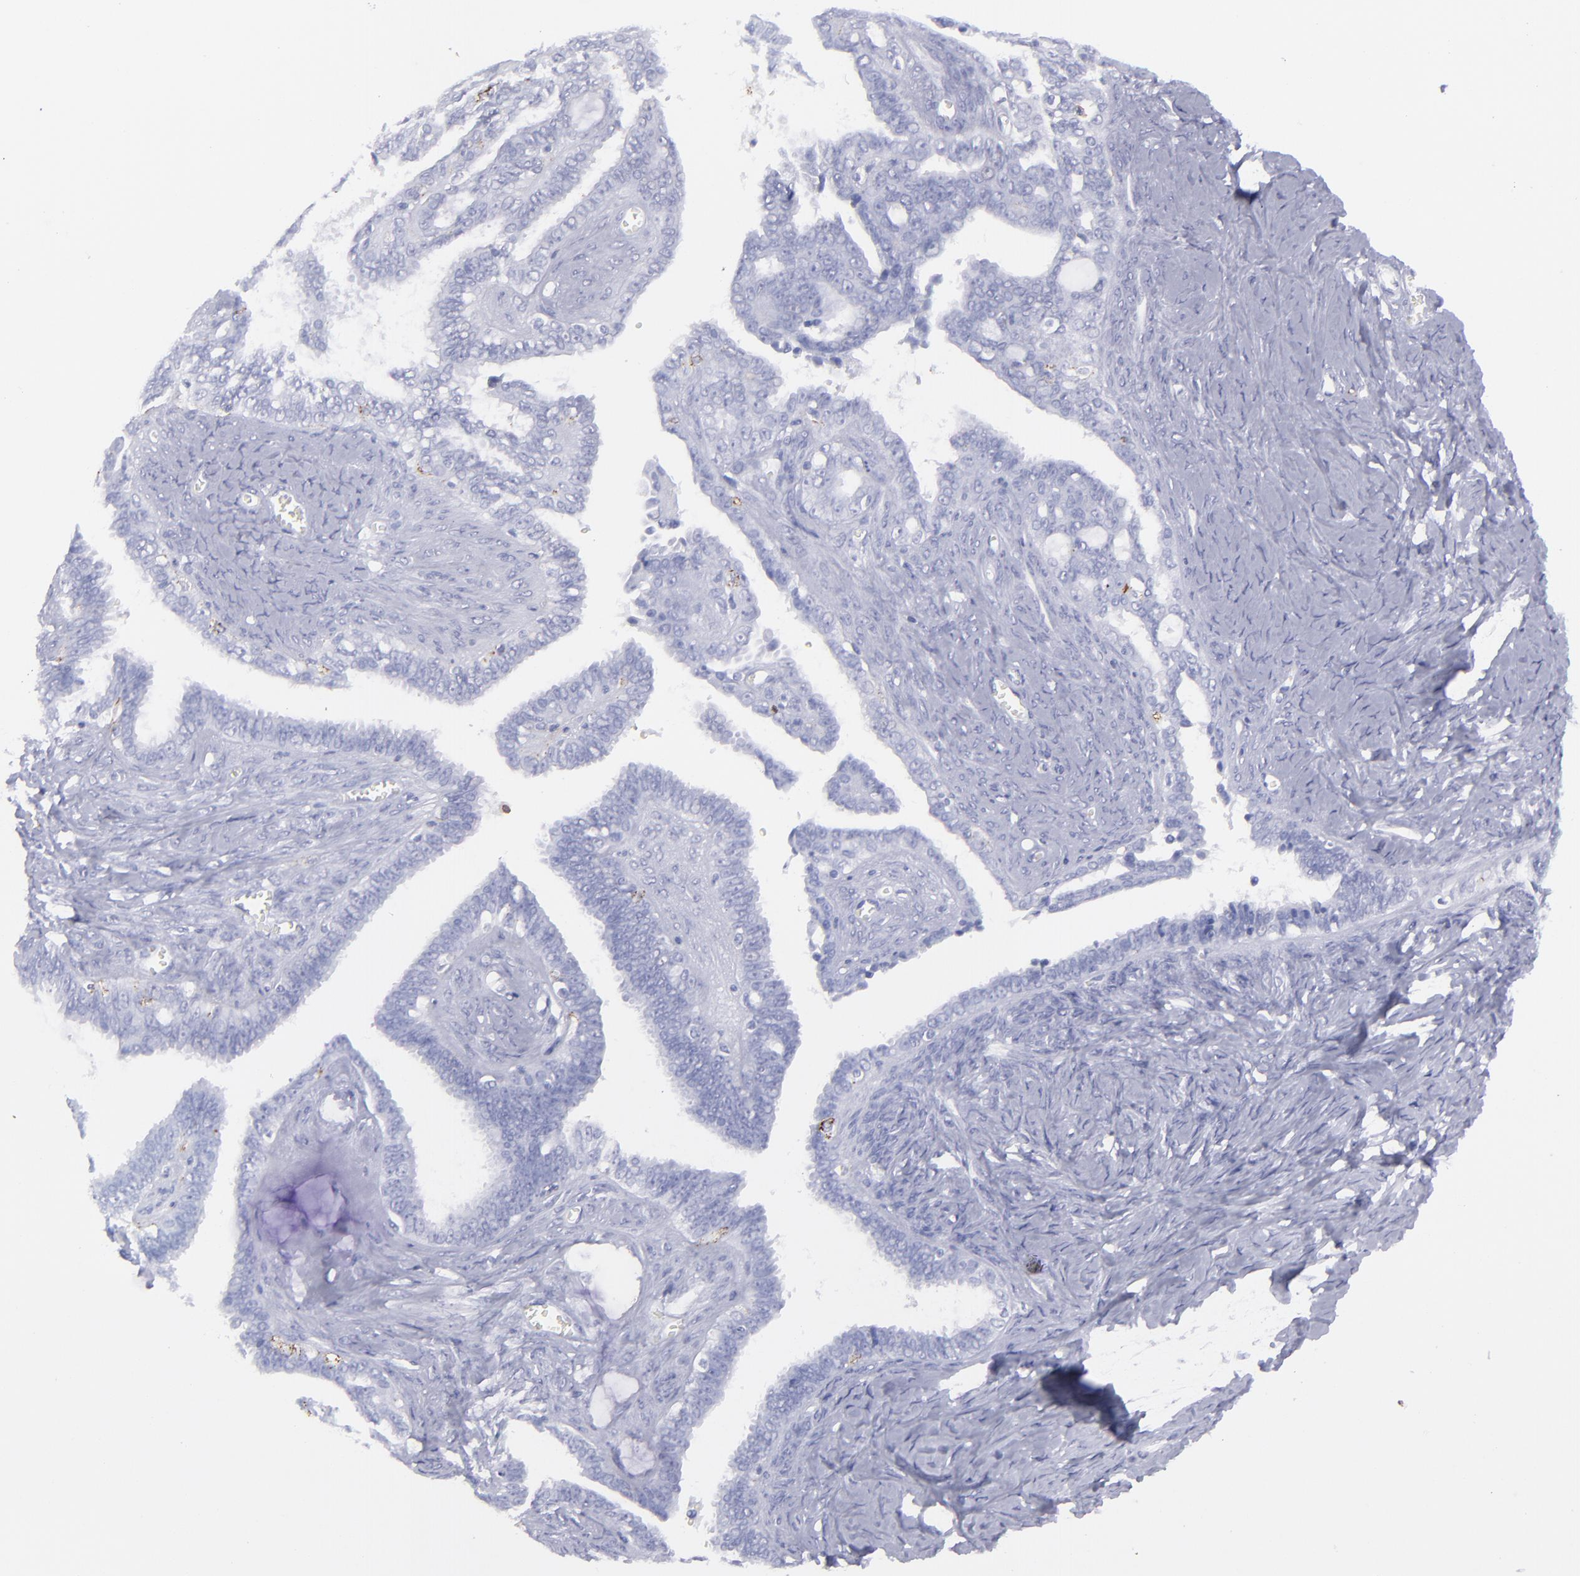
{"staining": {"intensity": "negative", "quantity": "none", "location": "none"}, "tissue": "ovarian cancer", "cell_type": "Tumor cells", "image_type": "cancer", "snomed": [{"axis": "morphology", "description": "Cystadenocarcinoma, serous, NOS"}, {"axis": "topography", "description": "Ovary"}], "caption": "A histopathology image of human ovarian cancer is negative for staining in tumor cells.", "gene": "SELPLG", "patient": {"sex": "female", "age": 71}}